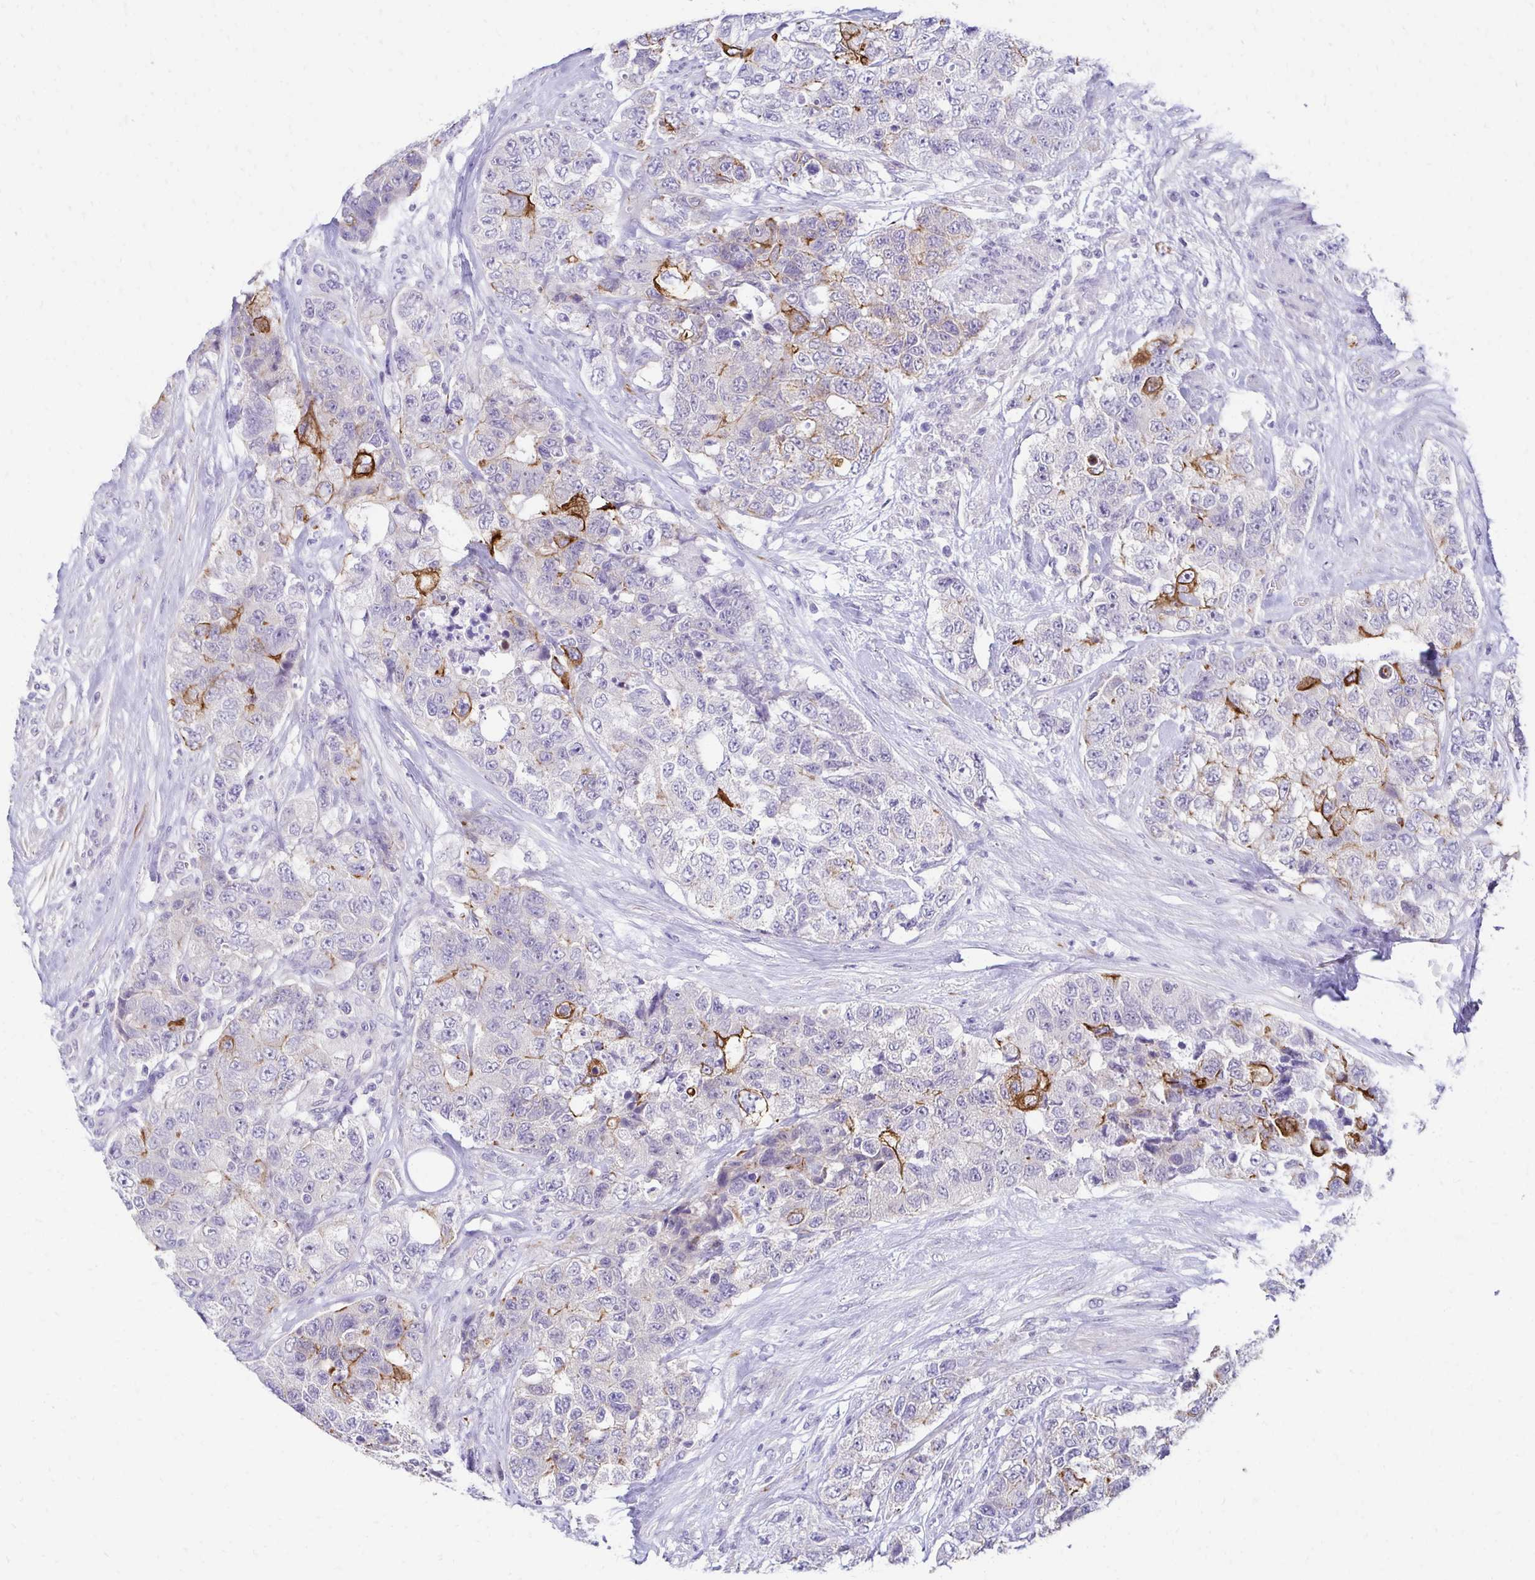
{"staining": {"intensity": "strong", "quantity": "<25%", "location": "cytoplasmic/membranous"}, "tissue": "urothelial cancer", "cell_type": "Tumor cells", "image_type": "cancer", "snomed": [{"axis": "morphology", "description": "Urothelial carcinoma, High grade"}, {"axis": "topography", "description": "Urinary bladder"}], "caption": "Urothelial cancer stained for a protein (brown) demonstrates strong cytoplasmic/membranous positive positivity in approximately <25% of tumor cells.", "gene": "C1QTNF2", "patient": {"sex": "female", "age": 78}}